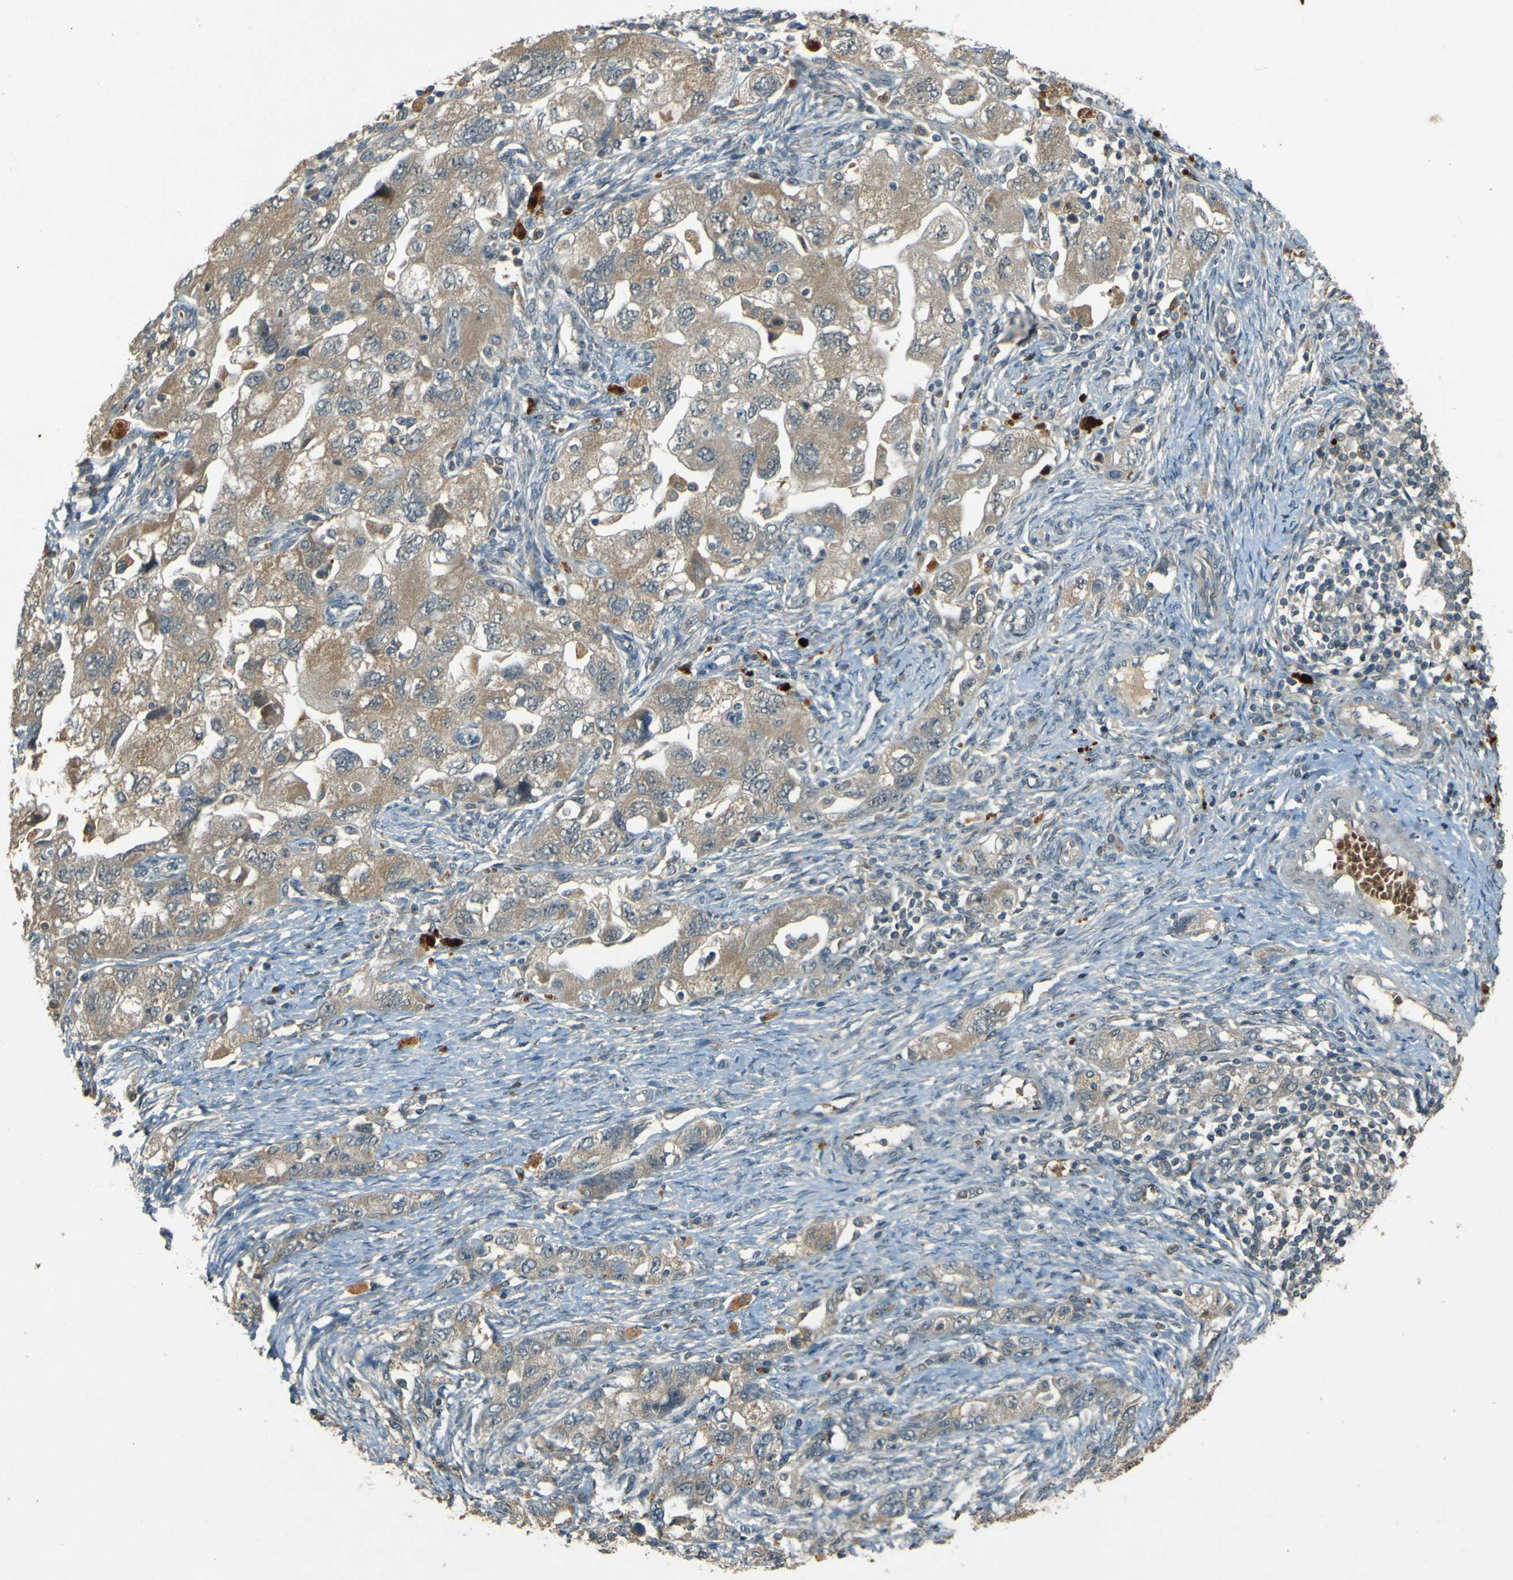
{"staining": {"intensity": "weak", "quantity": ">75%", "location": "cytoplasmic/membranous"}, "tissue": "ovarian cancer", "cell_type": "Tumor cells", "image_type": "cancer", "snomed": [{"axis": "morphology", "description": "Carcinoma, NOS"}, {"axis": "morphology", "description": "Cystadenocarcinoma, serous, NOS"}, {"axis": "topography", "description": "Ovary"}], "caption": "A micrograph of human serous cystadenocarcinoma (ovarian) stained for a protein demonstrates weak cytoplasmic/membranous brown staining in tumor cells. The protein of interest is stained brown, and the nuclei are stained in blue (DAB (3,3'-diaminobenzidine) IHC with brightfield microscopy, high magnification).", "gene": "MPDZ", "patient": {"sex": "female", "age": 69}}